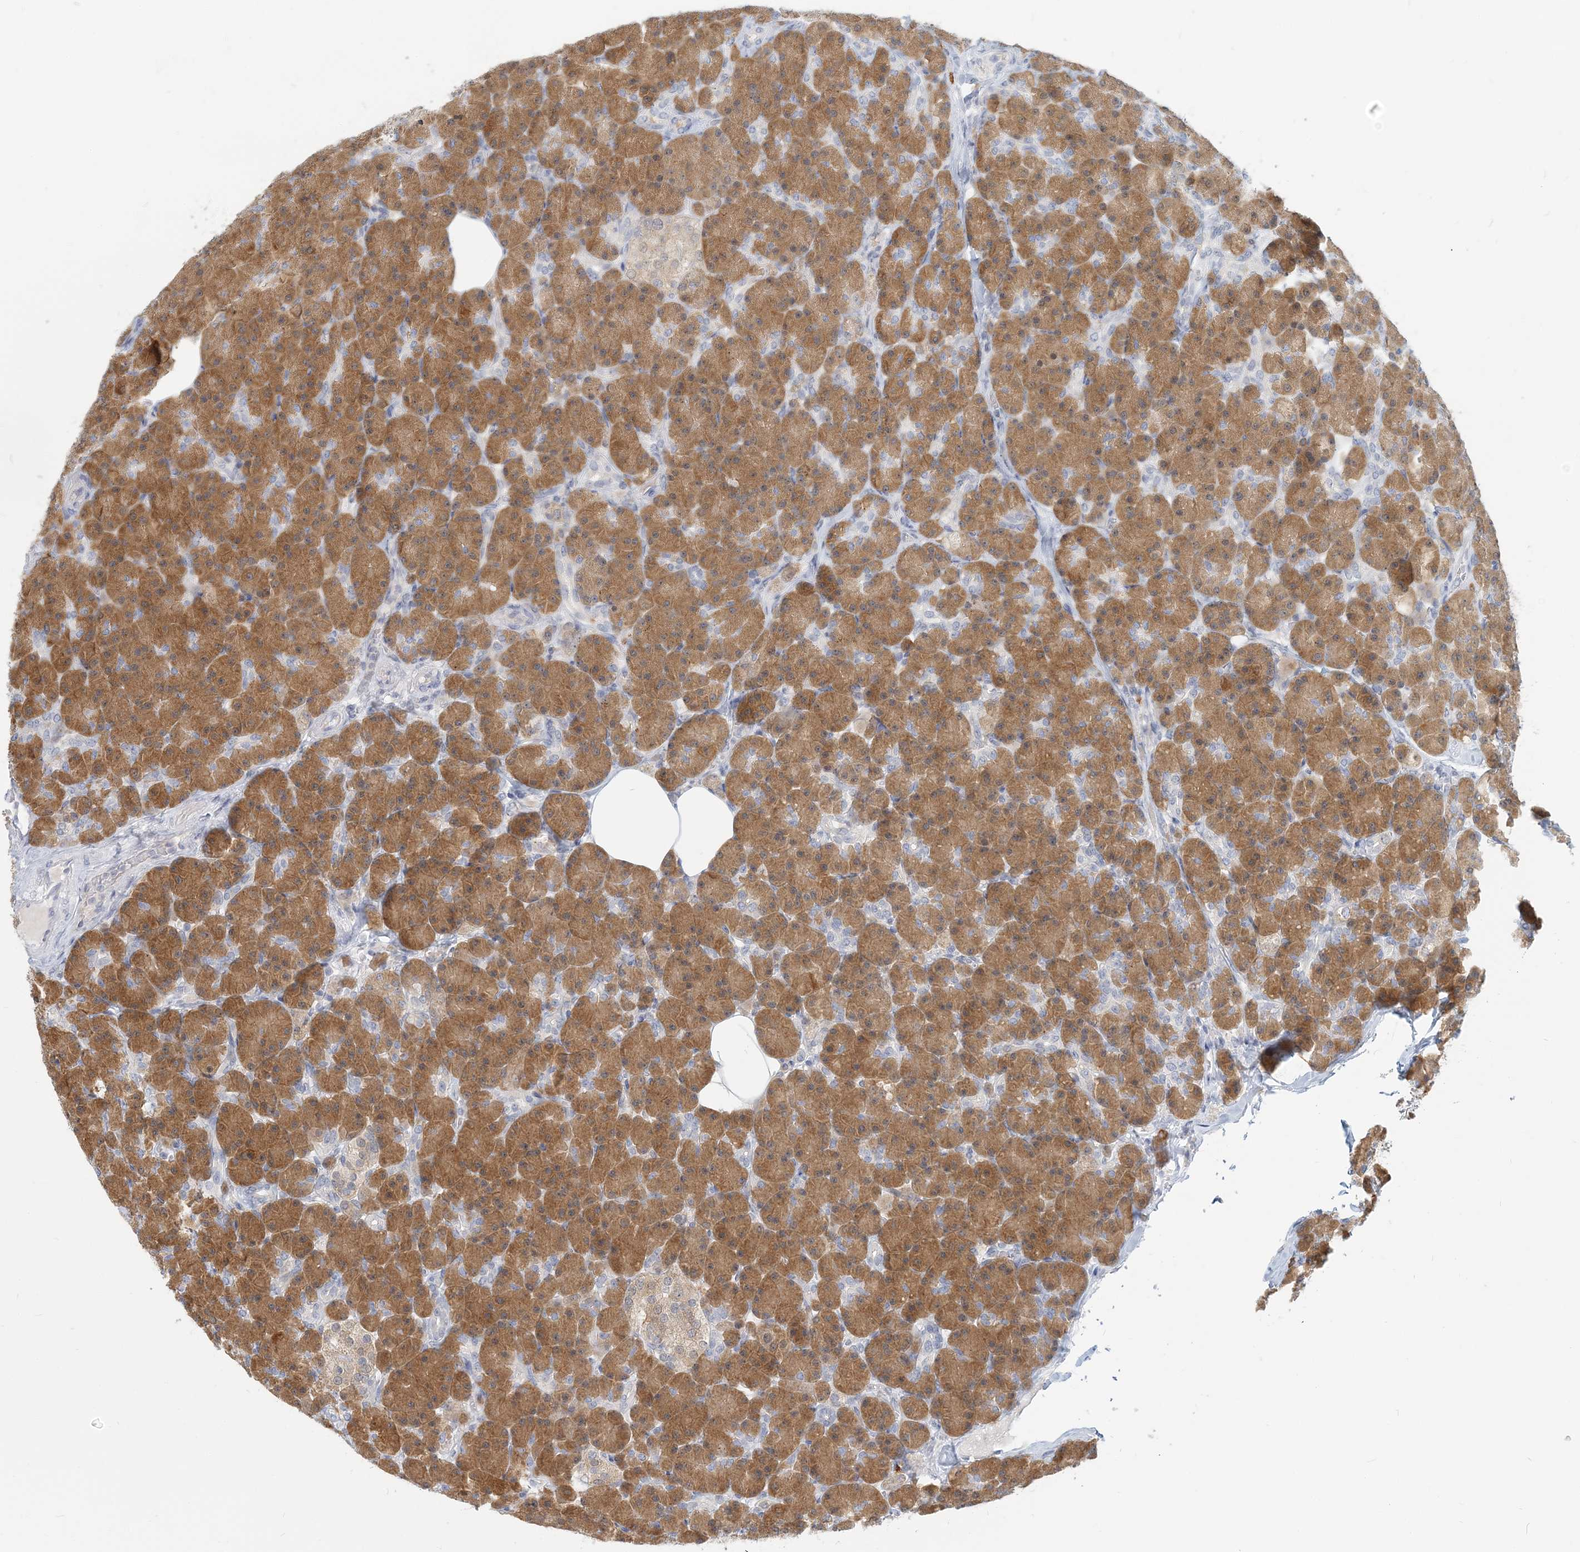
{"staining": {"intensity": "strong", "quantity": ">75%", "location": "cytoplasmic/membranous"}, "tissue": "pancreas", "cell_type": "Exocrine glandular cells", "image_type": "normal", "snomed": [{"axis": "morphology", "description": "Normal tissue, NOS"}, {"axis": "topography", "description": "Pancreas"}], "caption": "The immunohistochemical stain labels strong cytoplasmic/membranous staining in exocrine glandular cells of unremarkable pancreas. (DAB IHC, brown staining for protein, blue staining for nuclei).", "gene": "GMPPA", "patient": {"sex": "female", "age": 43}}